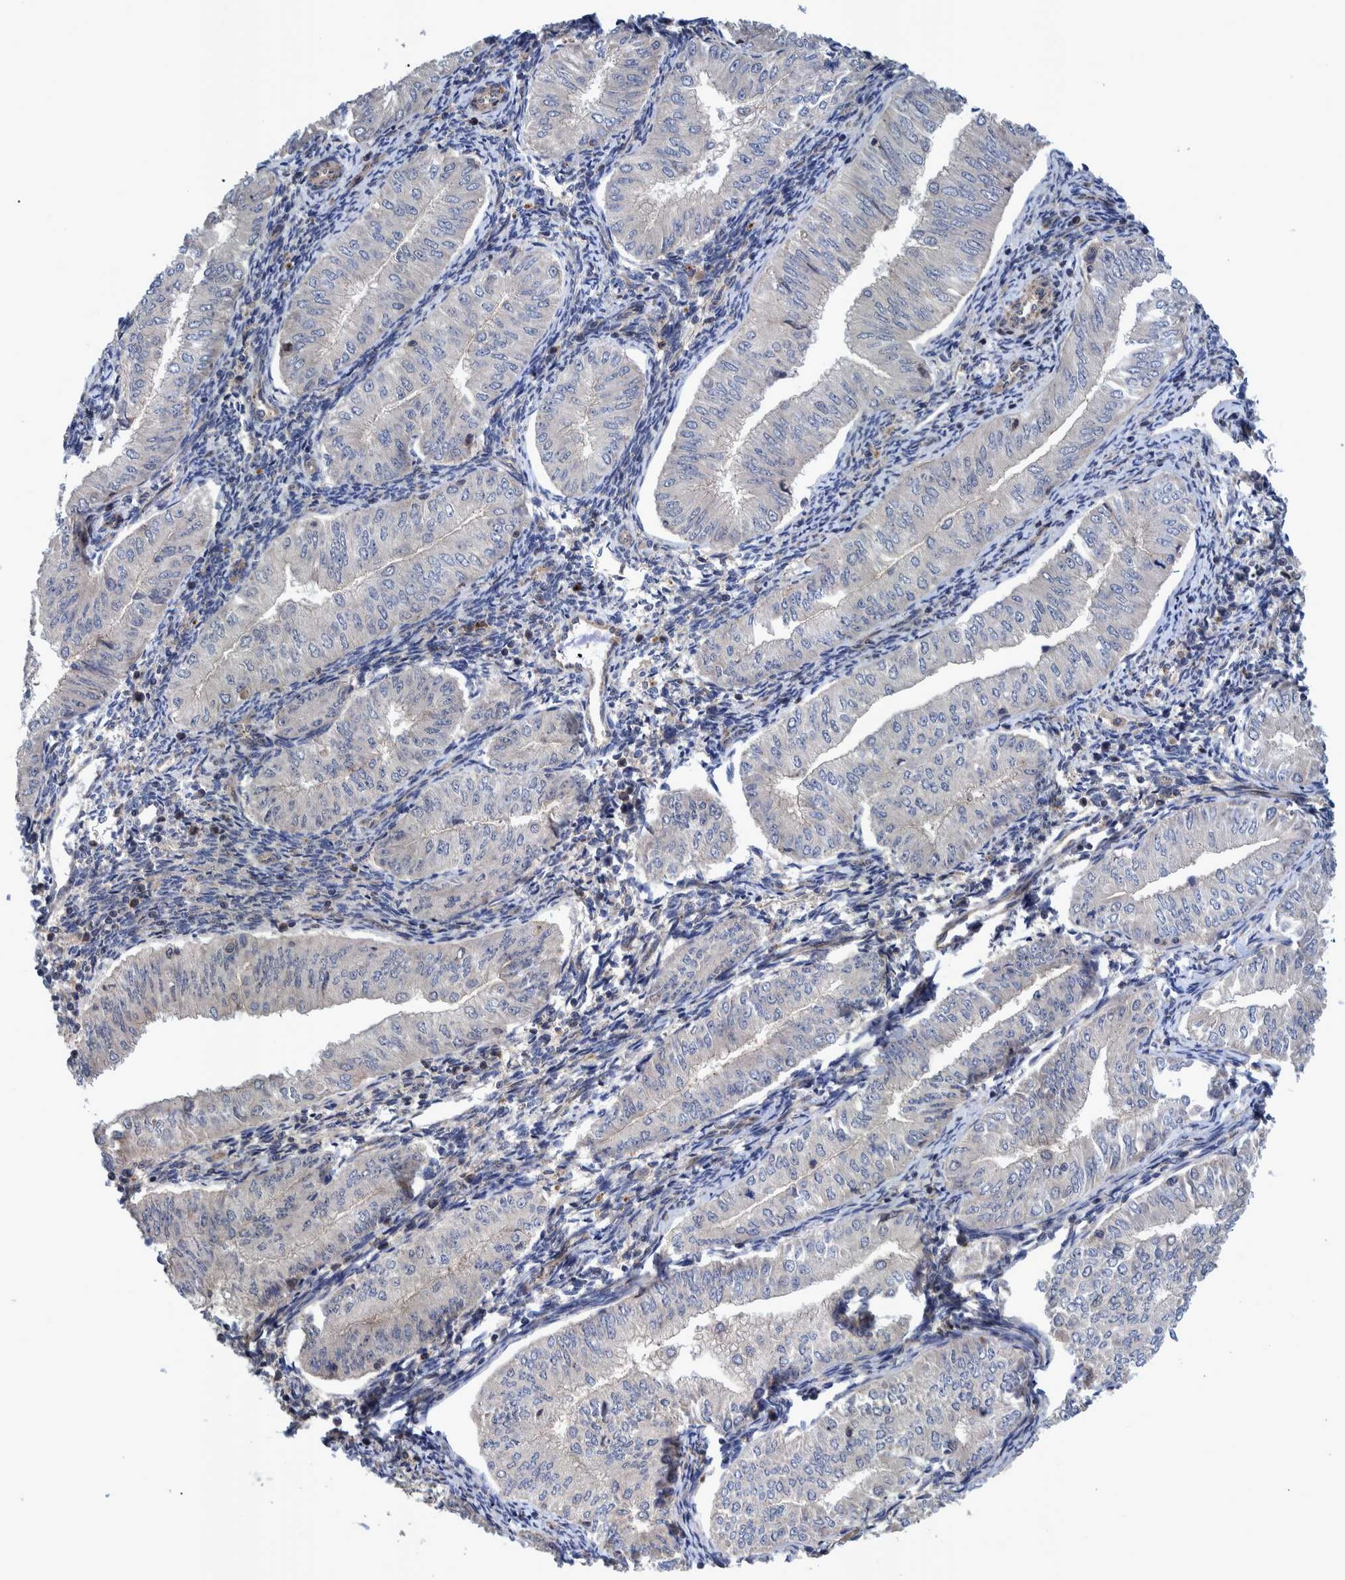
{"staining": {"intensity": "negative", "quantity": "none", "location": "none"}, "tissue": "endometrial cancer", "cell_type": "Tumor cells", "image_type": "cancer", "snomed": [{"axis": "morphology", "description": "Normal tissue, NOS"}, {"axis": "morphology", "description": "Adenocarcinoma, NOS"}, {"axis": "topography", "description": "Endometrium"}], "caption": "Immunohistochemistry photomicrograph of human adenocarcinoma (endometrial) stained for a protein (brown), which demonstrates no expression in tumor cells.", "gene": "GRPEL2", "patient": {"sex": "female", "age": 53}}